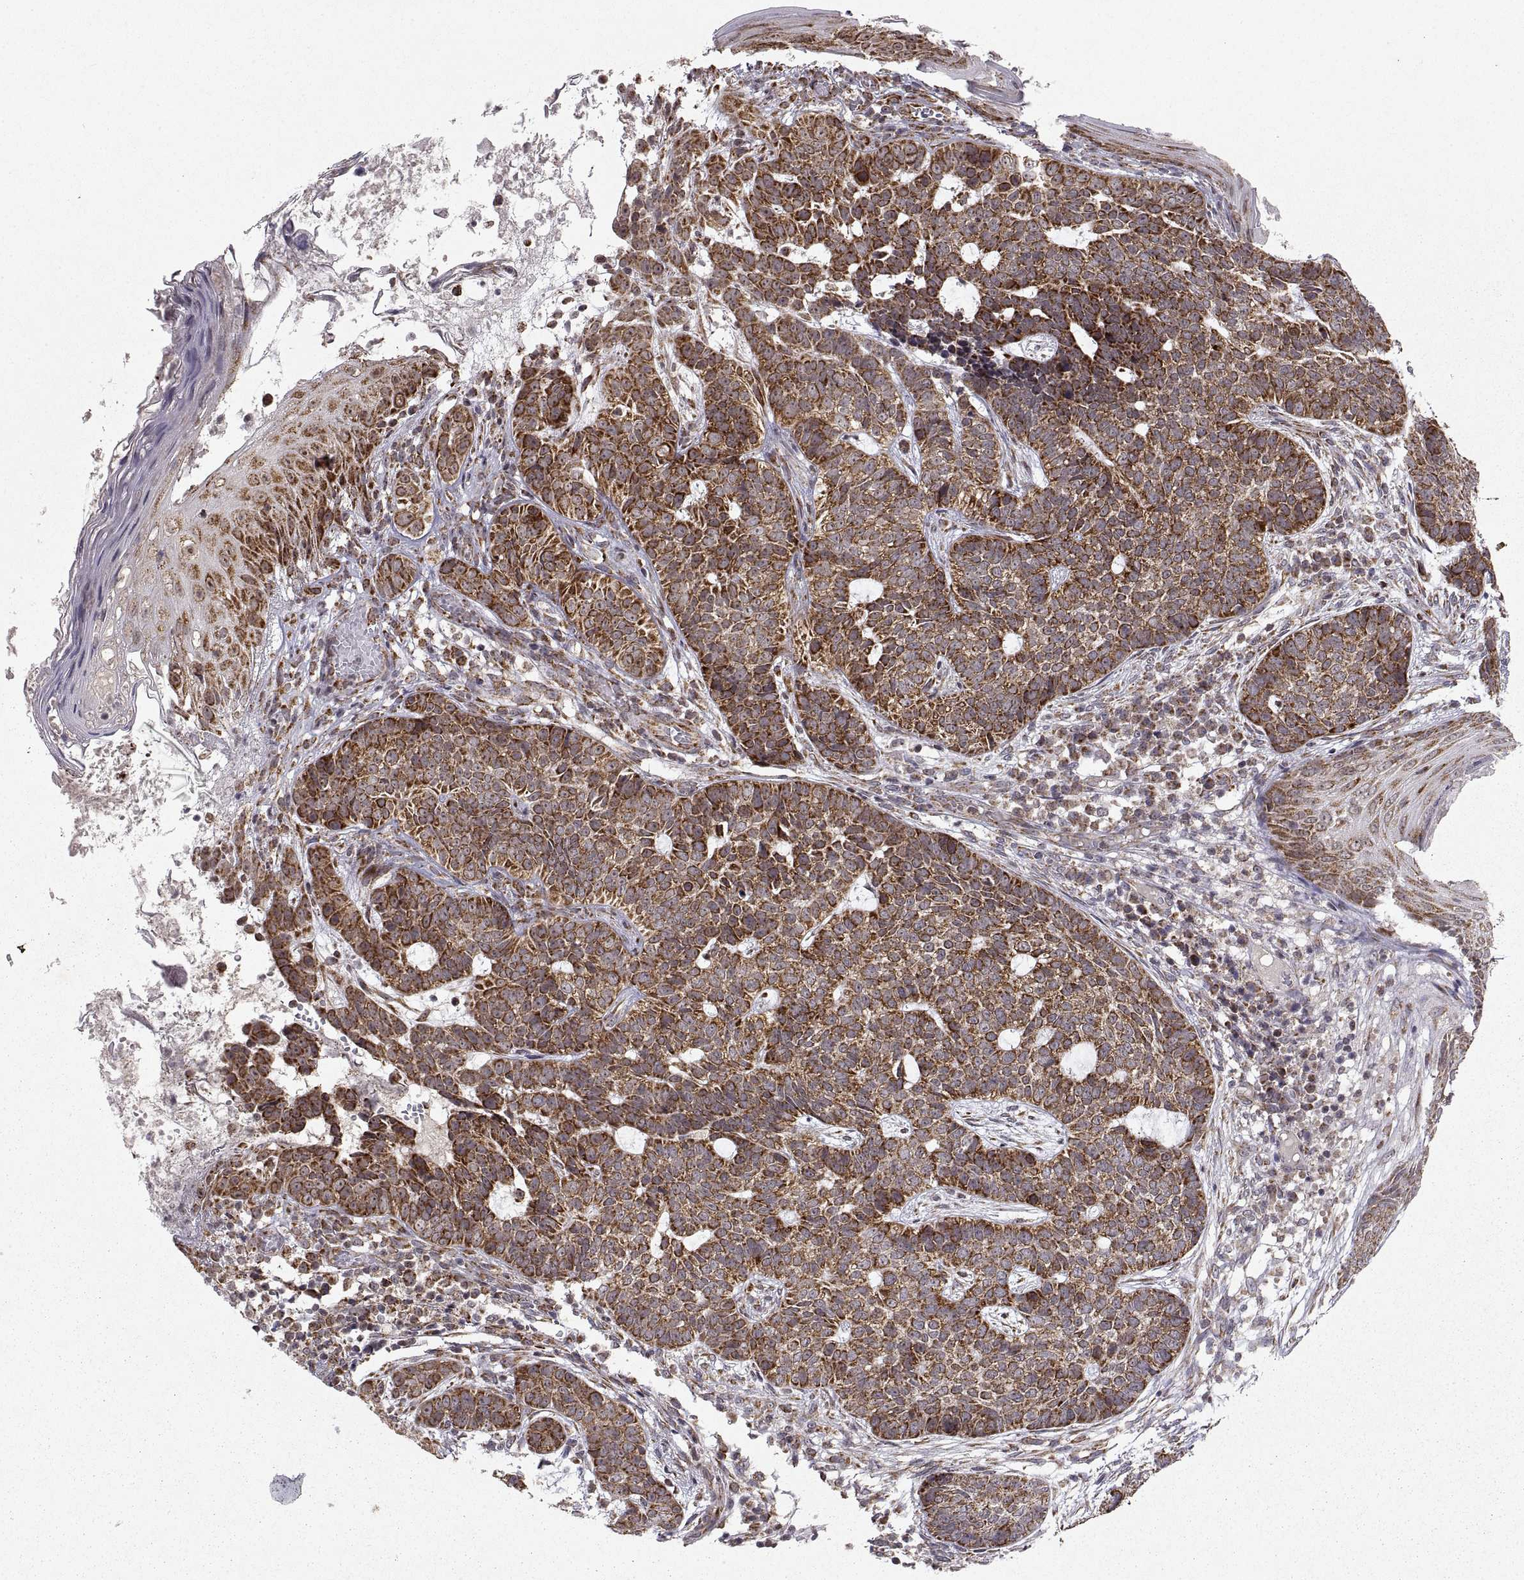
{"staining": {"intensity": "moderate", "quantity": ">75%", "location": "cytoplasmic/membranous"}, "tissue": "skin cancer", "cell_type": "Tumor cells", "image_type": "cancer", "snomed": [{"axis": "morphology", "description": "Basal cell carcinoma"}, {"axis": "topography", "description": "Skin"}], "caption": "An immunohistochemistry histopathology image of neoplastic tissue is shown. Protein staining in brown labels moderate cytoplasmic/membranous positivity in skin basal cell carcinoma within tumor cells.", "gene": "MANBAL", "patient": {"sex": "female", "age": 69}}